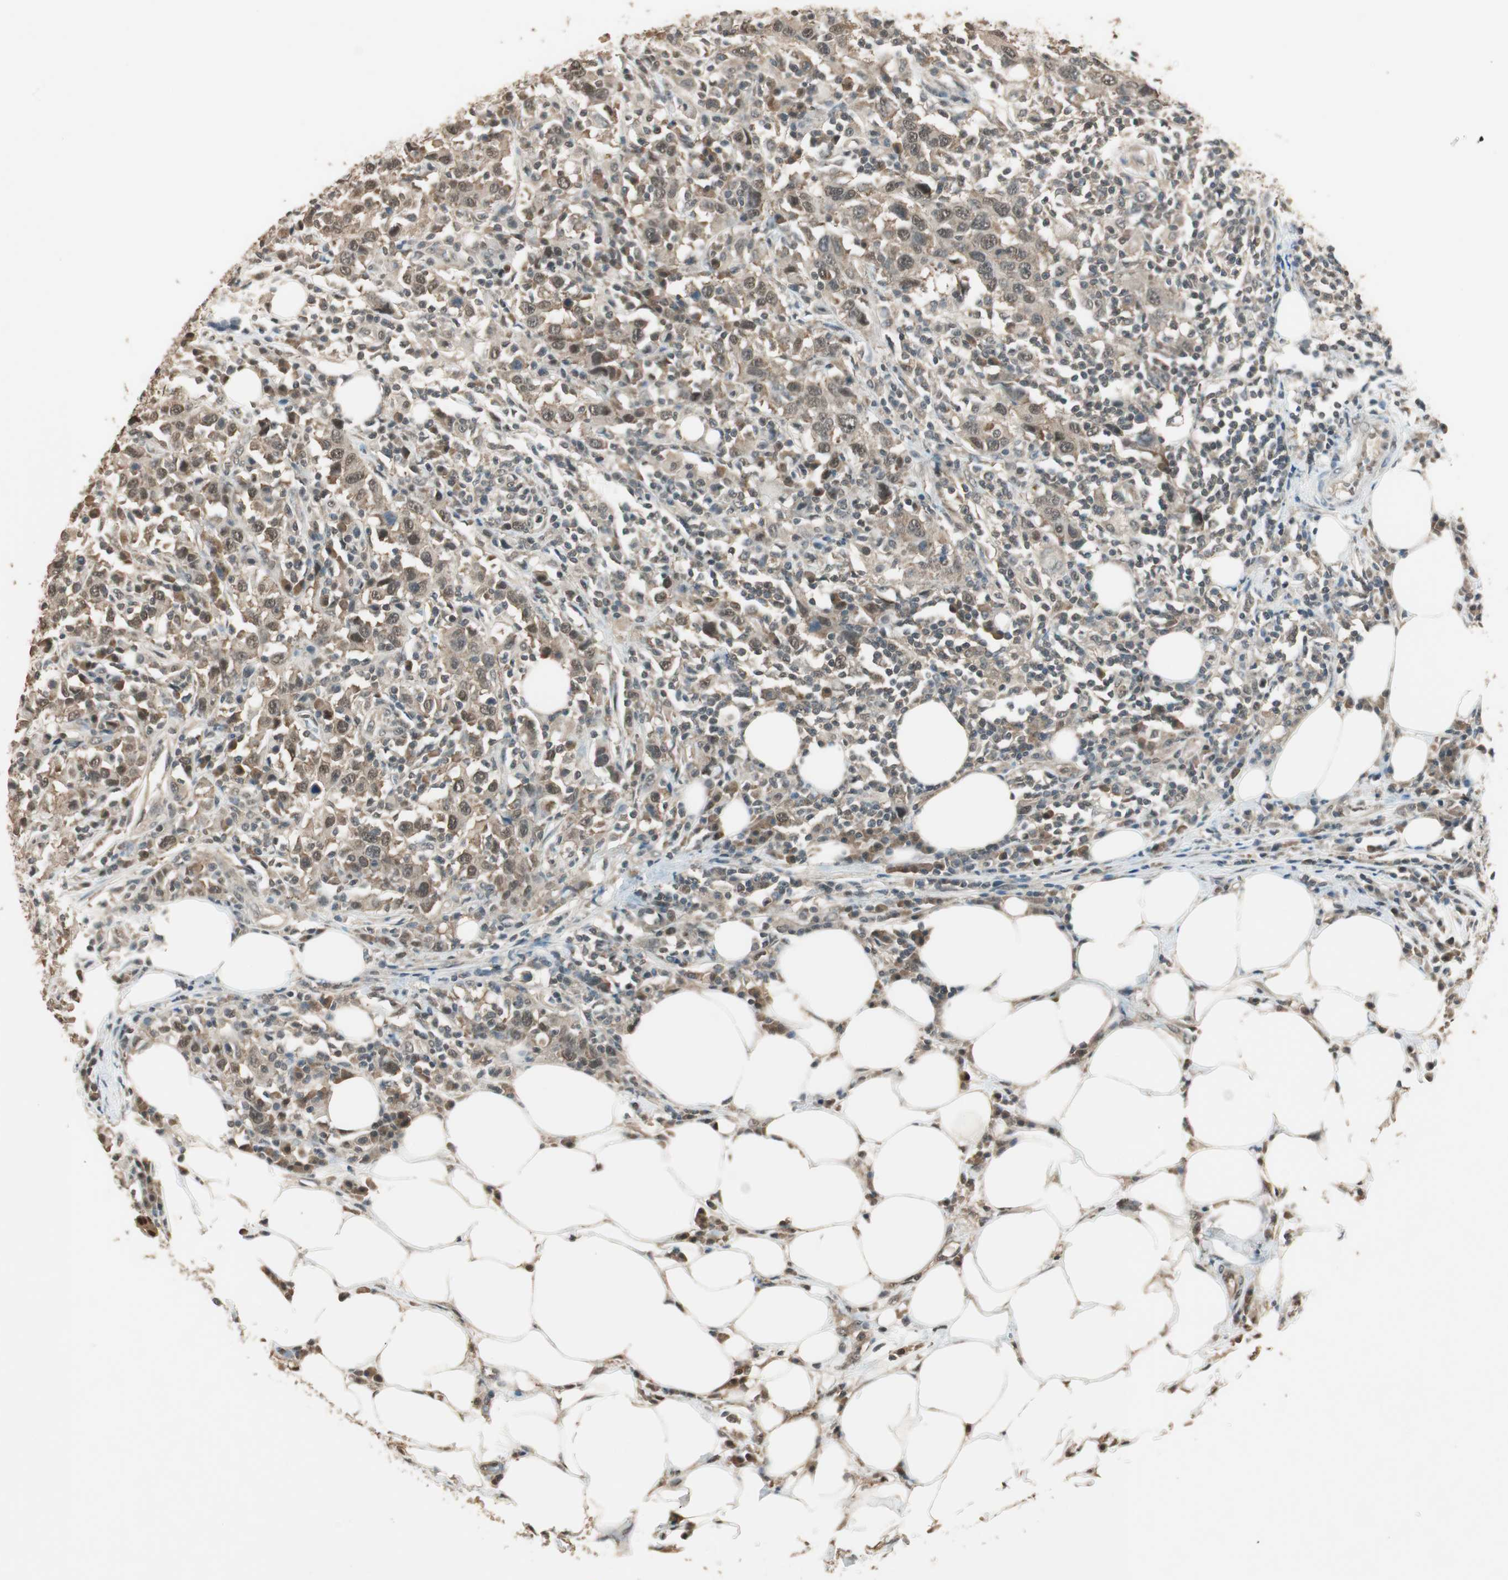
{"staining": {"intensity": "weak", "quantity": ">75%", "location": "cytoplasmic/membranous"}, "tissue": "urothelial cancer", "cell_type": "Tumor cells", "image_type": "cancer", "snomed": [{"axis": "morphology", "description": "Urothelial carcinoma, High grade"}, {"axis": "topography", "description": "Urinary bladder"}], "caption": "IHC micrograph of human urothelial cancer stained for a protein (brown), which shows low levels of weak cytoplasmic/membranous staining in about >75% of tumor cells.", "gene": "USP5", "patient": {"sex": "male", "age": 61}}